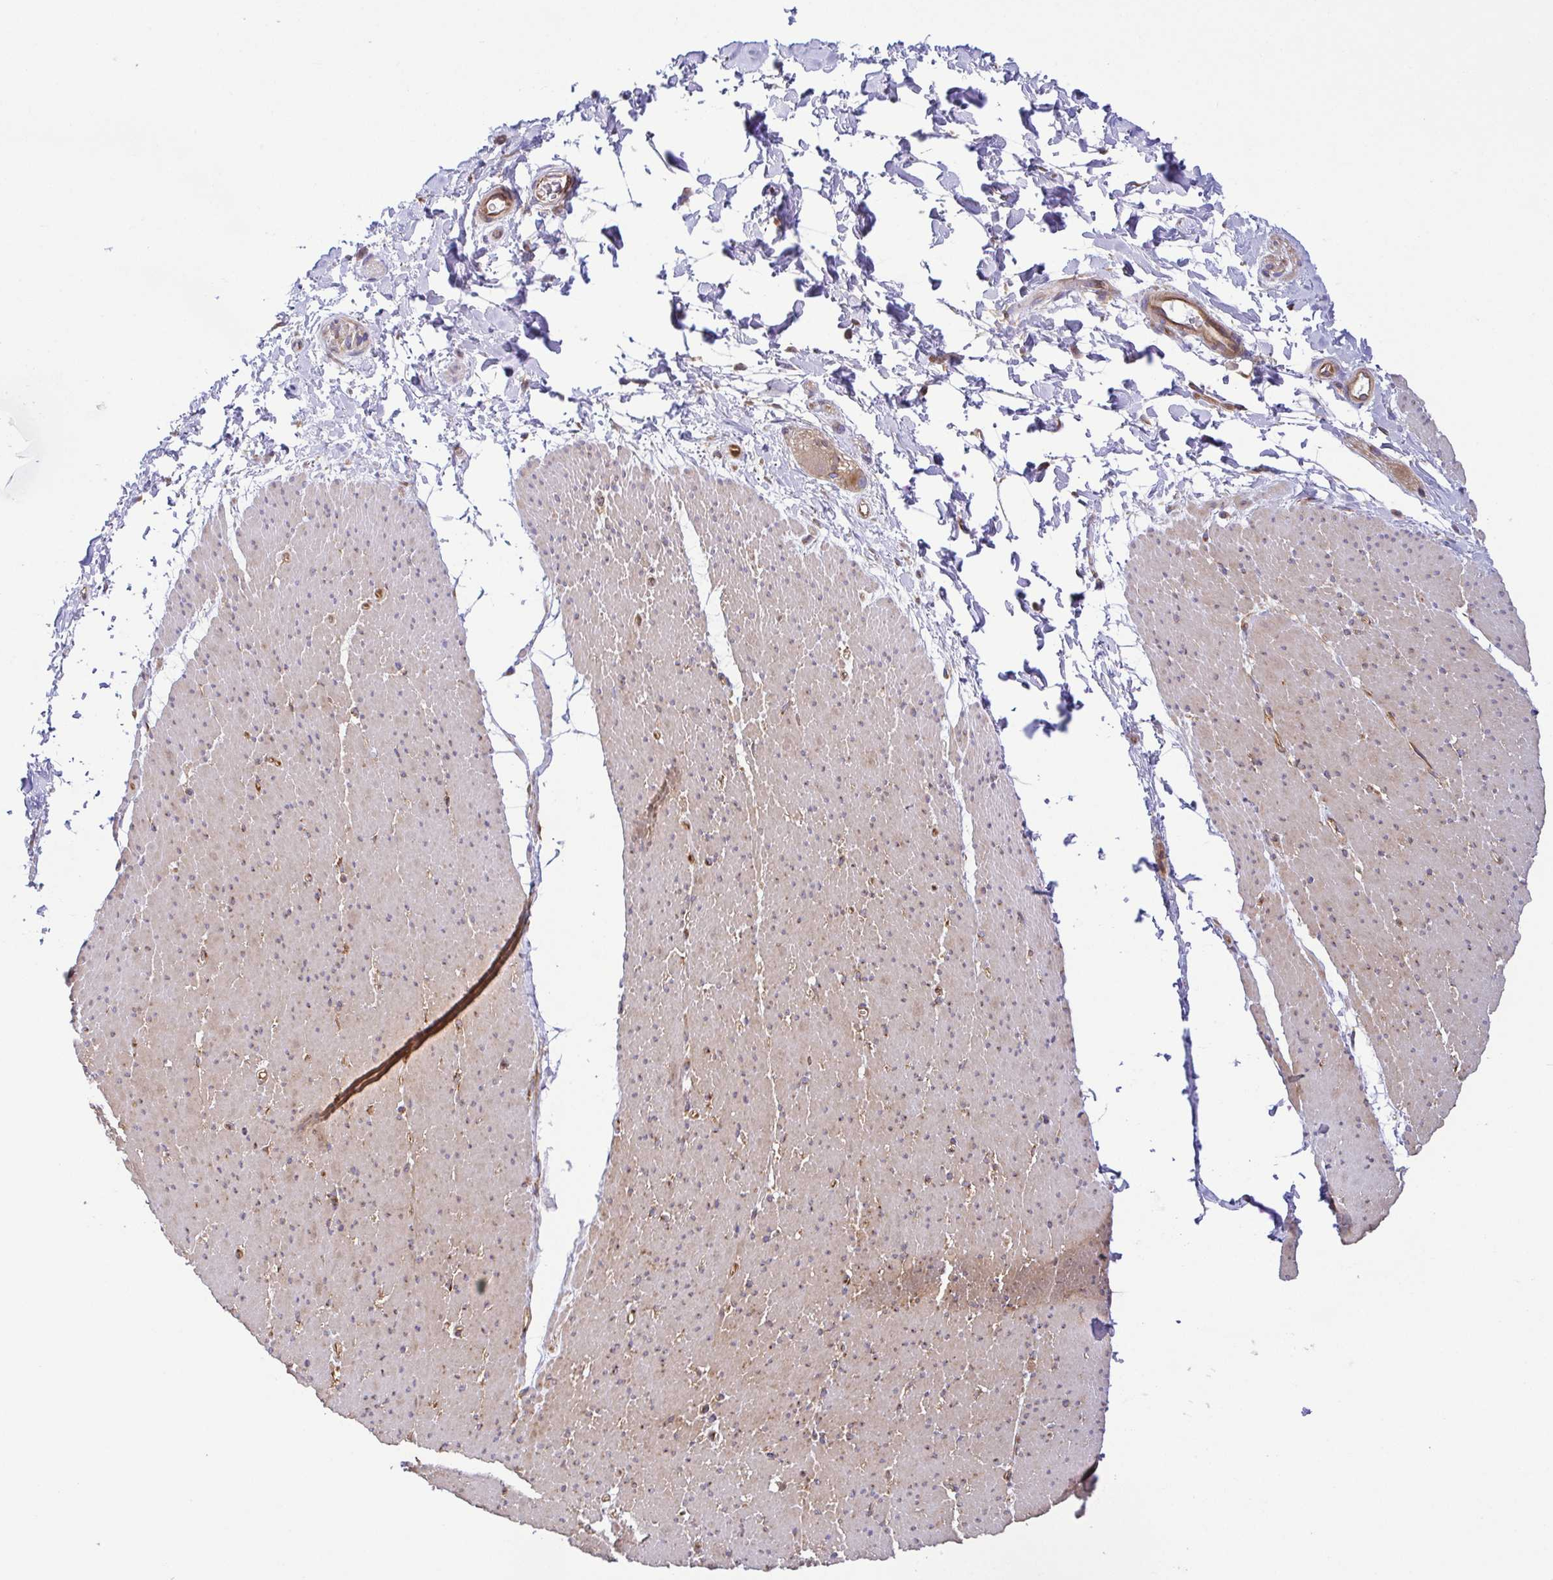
{"staining": {"intensity": "weak", "quantity": "25%-75%", "location": "cytoplasmic/membranous"}, "tissue": "smooth muscle", "cell_type": "Smooth muscle cells", "image_type": "normal", "snomed": [{"axis": "morphology", "description": "Normal tissue, NOS"}, {"axis": "topography", "description": "Smooth muscle"}, {"axis": "topography", "description": "Rectum"}], "caption": "Normal smooth muscle shows weak cytoplasmic/membranous expression in approximately 25%-75% of smooth muscle cells, visualized by immunohistochemistry. The staining was performed using DAB (3,3'-diaminobenzidine), with brown indicating positive protein expression. Nuclei are stained blue with hematoxylin.", "gene": "KIF5B", "patient": {"sex": "male", "age": 53}}